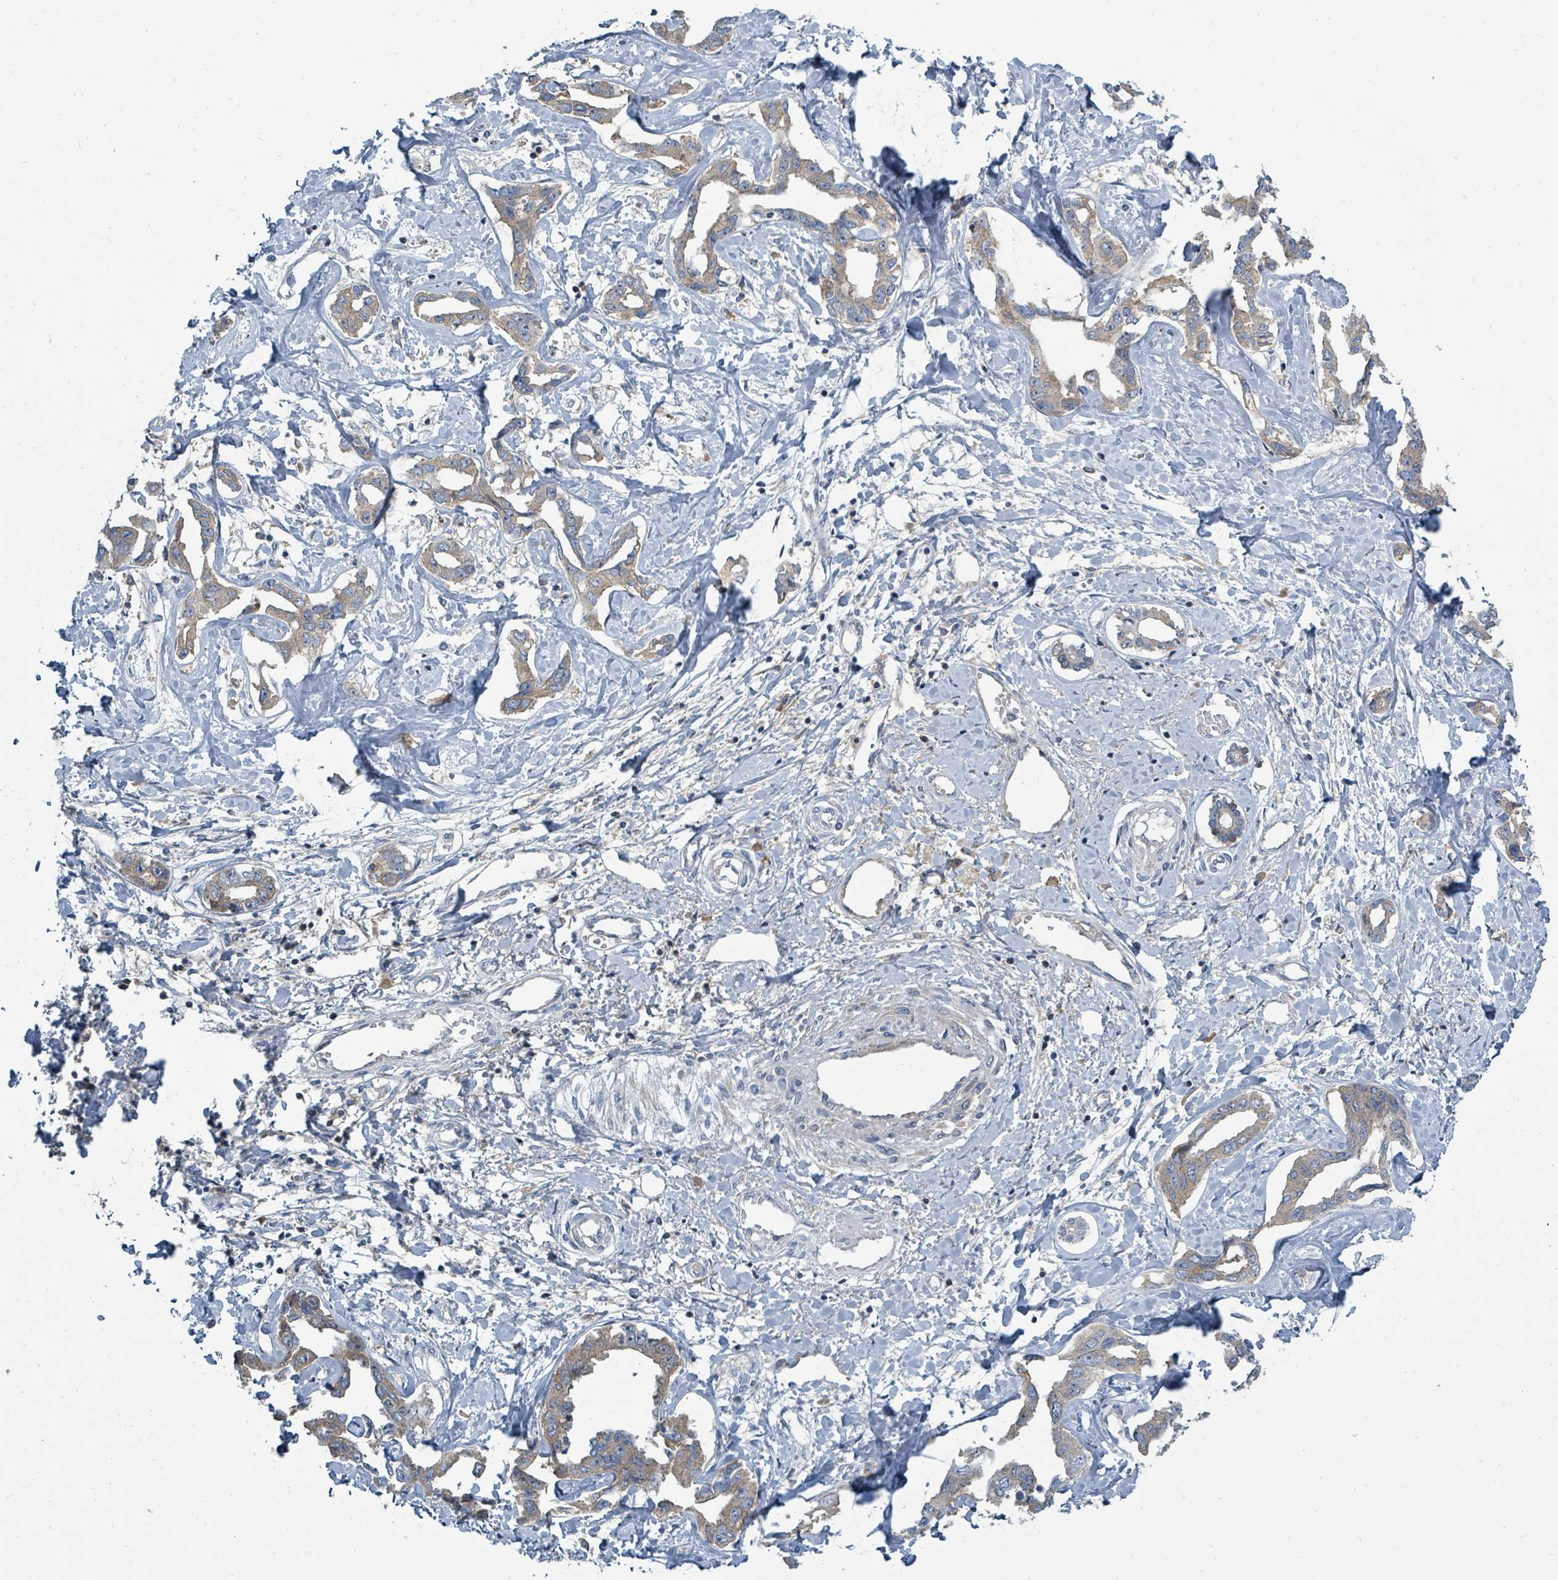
{"staining": {"intensity": "weak", "quantity": ">75%", "location": "cytoplasmic/membranous"}, "tissue": "liver cancer", "cell_type": "Tumor cells", "image_type": "cancer", "snomed": [{"axis": "morphology", "description": "Cholangiocarcinoma"}, {"axis": "topography", "description": "Liver"}], "caption": "Liver cholangiocarcinoma stained with a brown dye exhibits weak cytoplasmic/membranous positive expression in about >75% of tumor cells.", "gene": "SLC25A23", "patient": {"sex": "male", "age": 59}}